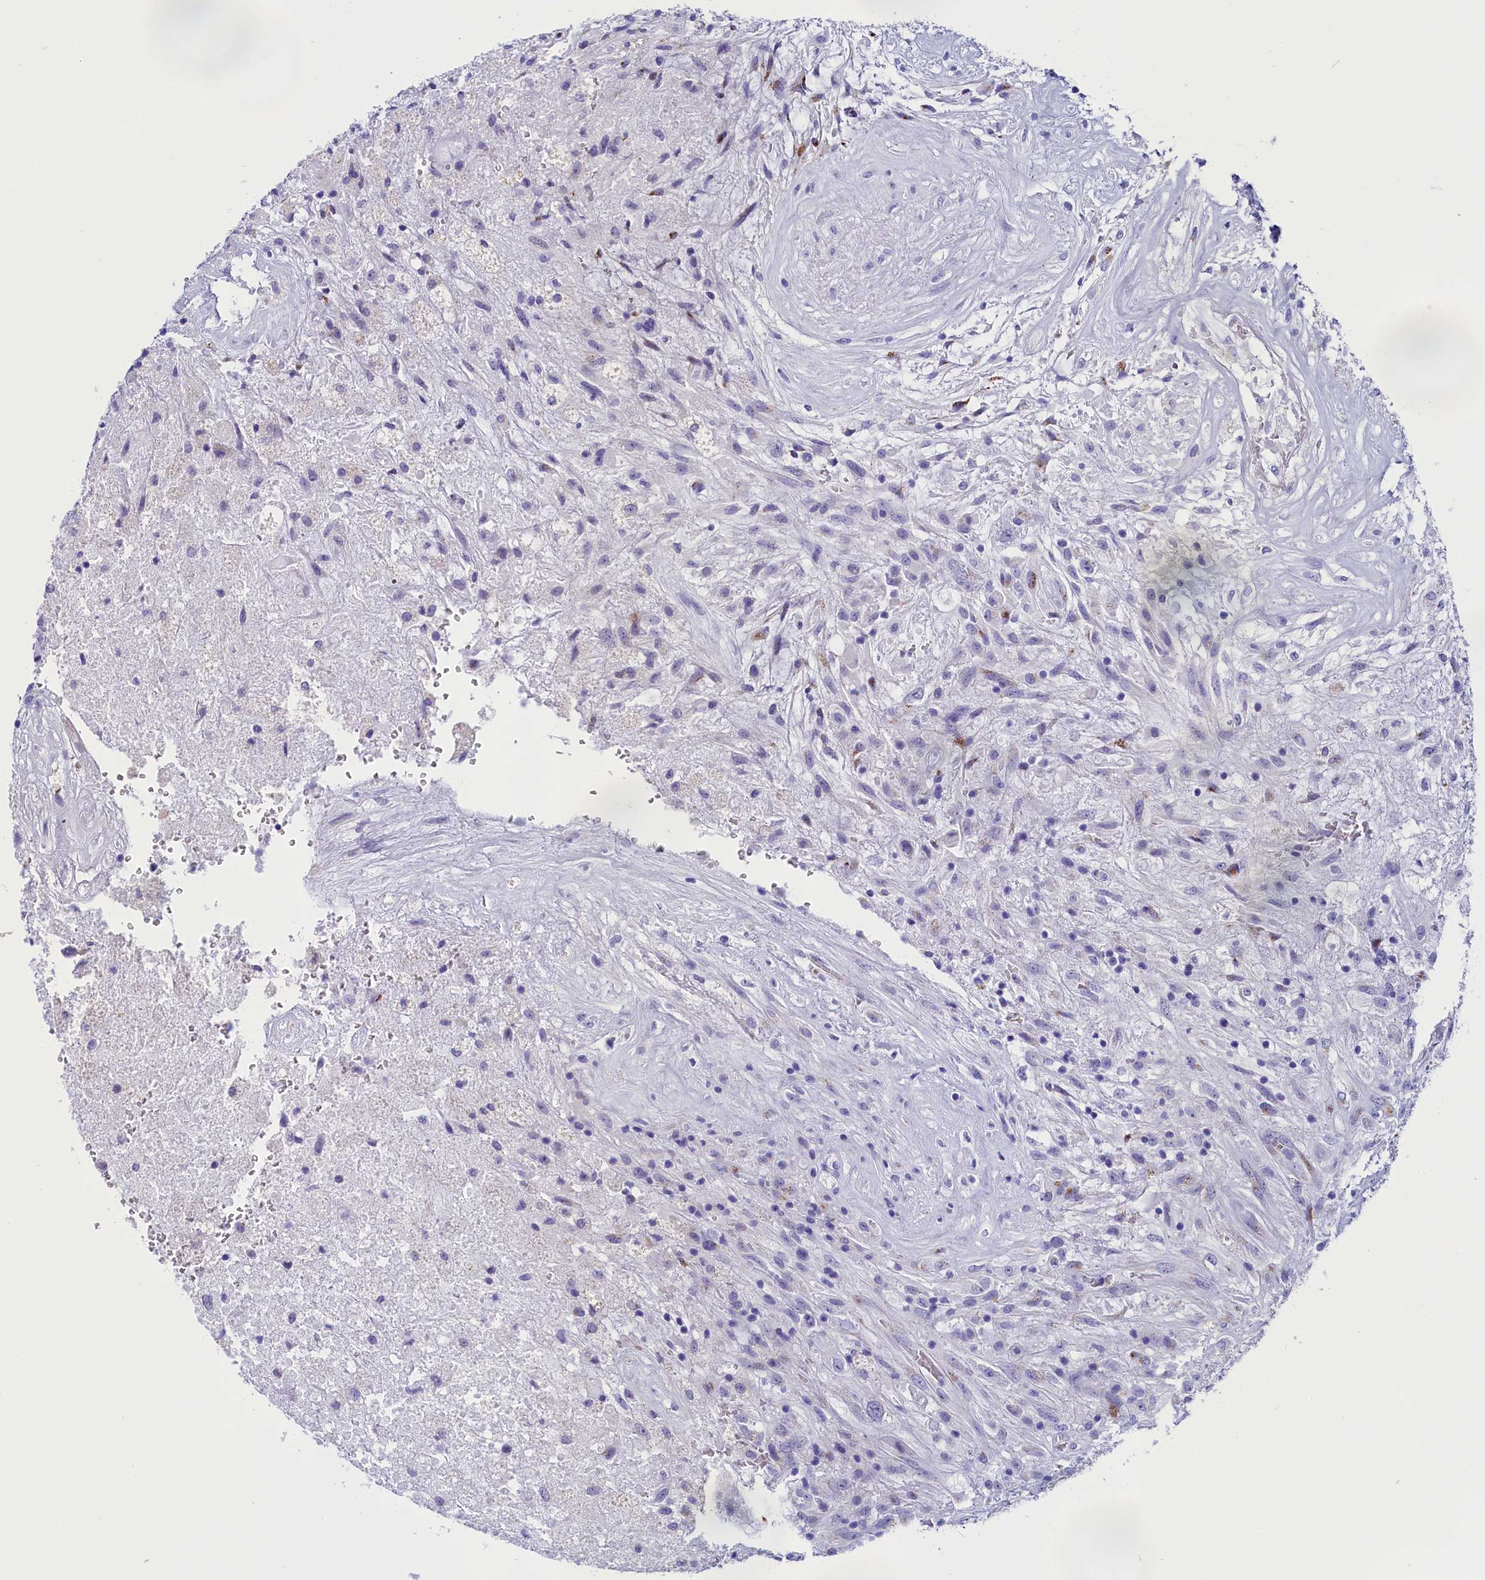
{"staining": {"intensity": "negative", "quantity": "none", "location": "none"}, "tissue": "glioma", "cell_type": "Tumor cells", "image_type": "cancer", "snomed": [{"axis": "morphology", "description": "Glioma, malignant, High grade"}, {"axis": "topography", "description": "Brain"}], "caption": "This is a histopathology image of immunohistochemistry staining of high-grade glioma (malignant), which shows no expression in tumor cells.", "gene": "AP3B2", "patient": {"sex": "male", "age": 56}}